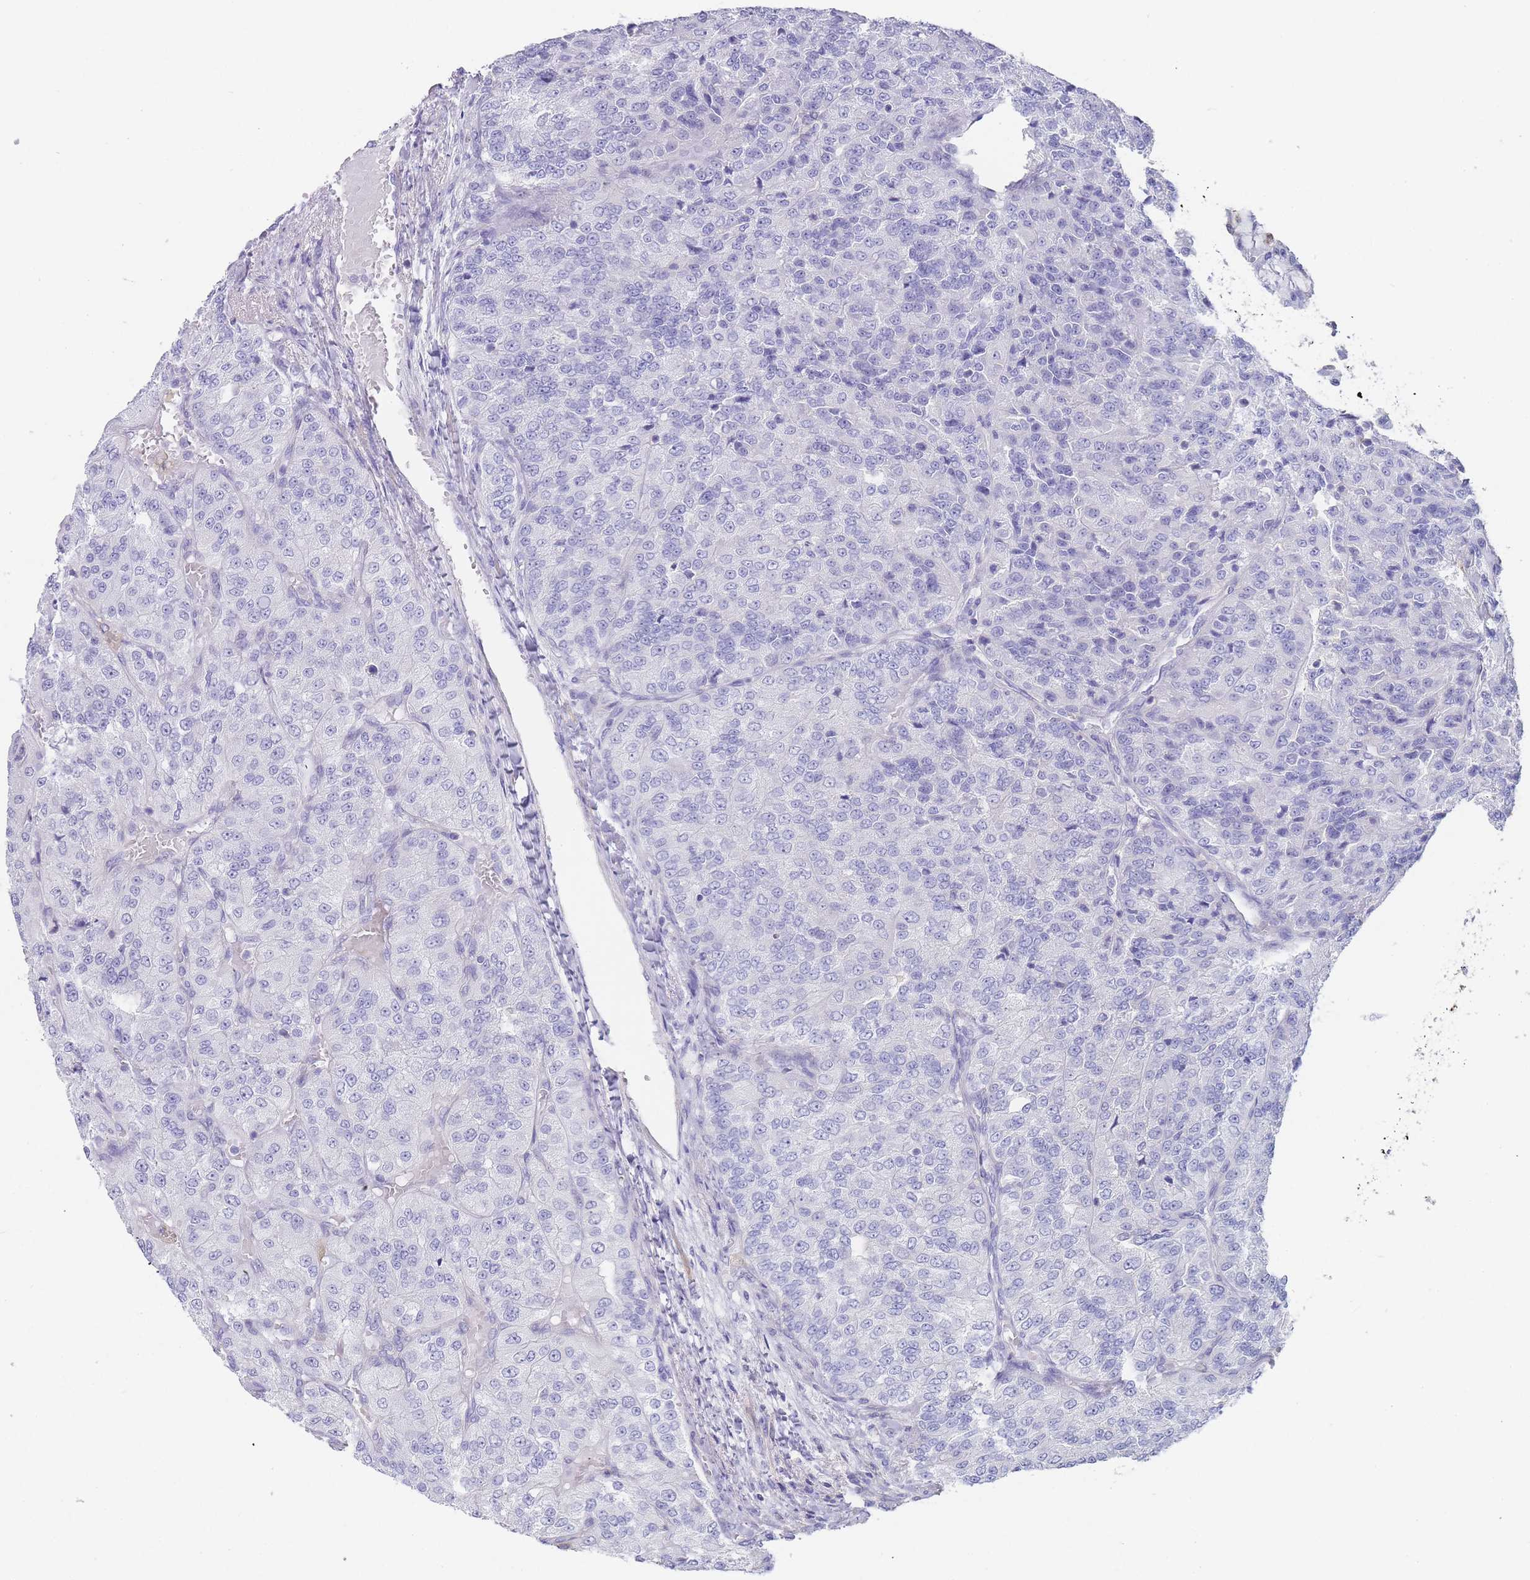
{"staining": {"intensity": "negative", "quantity": "none", "location": "none"}, "tissue": "renal cancer", "cell_type": "Tumor cells", "image_type": "cancer", "snomed": [{"axis": "morphology", "description": "Adenocarcinoma, NOS"}, {"axis": "topography", "description": "Kidney"}], "caption": "An immunohistochemistry (IHC) histopathology image of adenocarcinoma (renal) is shown. There is no staining in tumor cells of adenocarcinoma (renal).", "gene": "NOP14", "patient": {"sex": "female", "age": 63}}